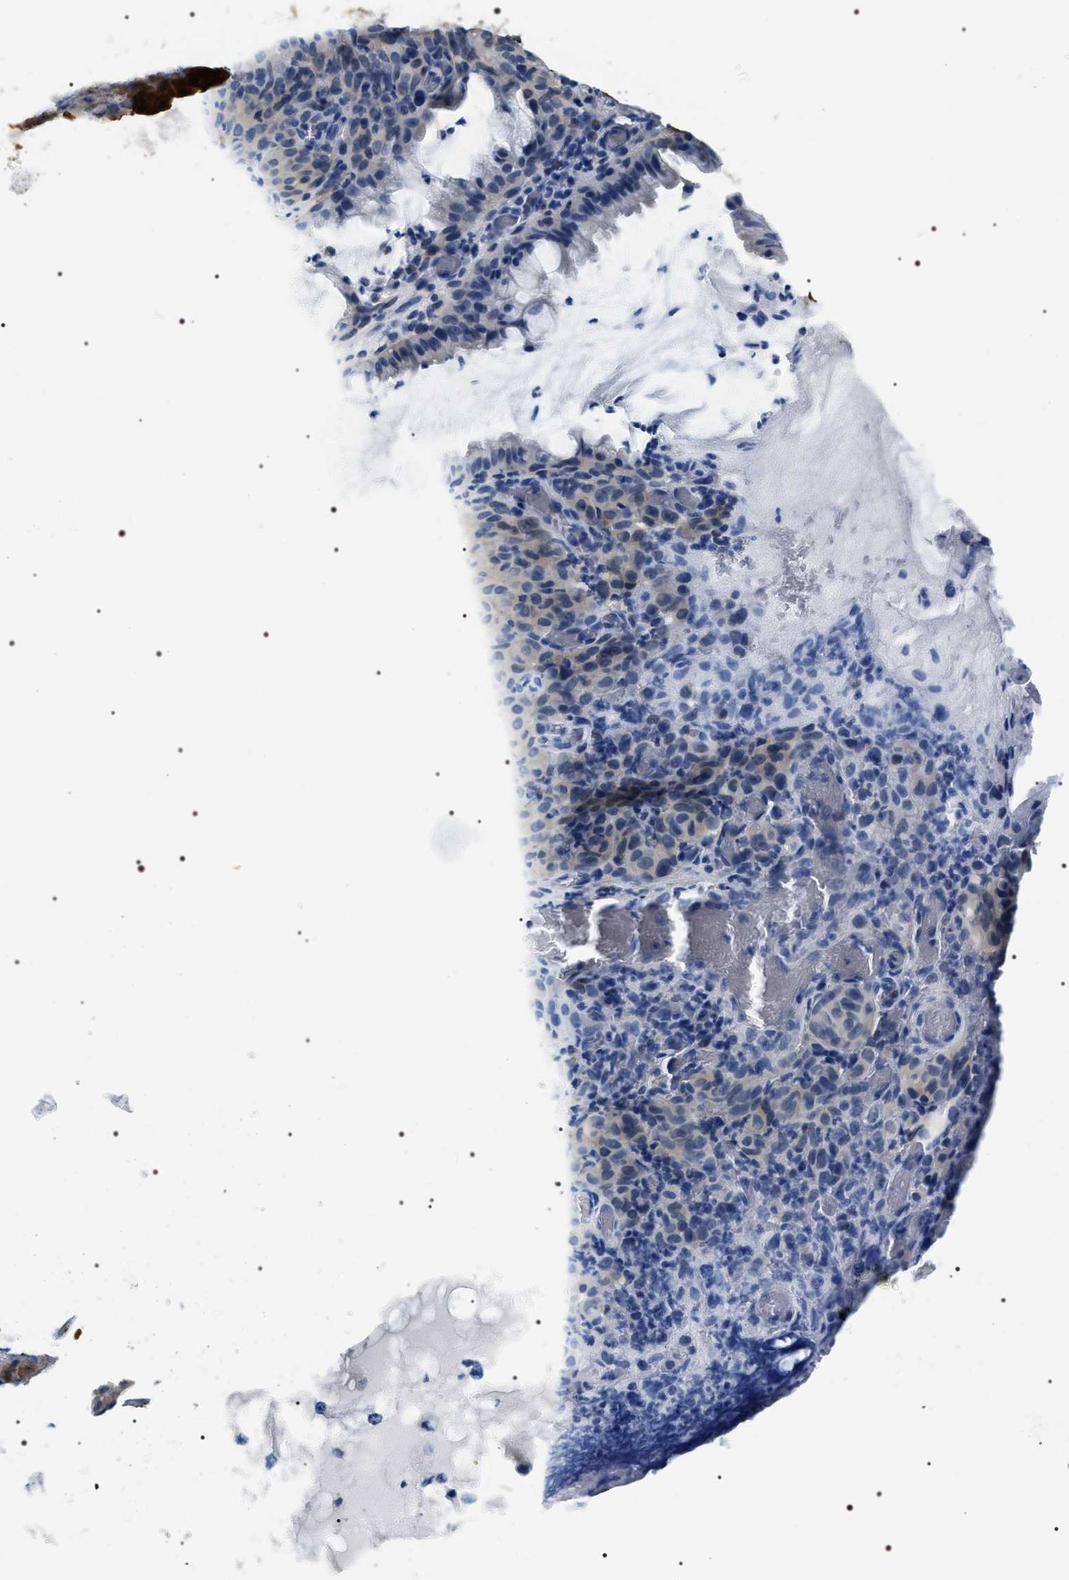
{"staining": {"intensity": "negative", "quantity": "none", "location": "none"}, "tissue": "melanoma", "cell_type": "Tumor cells", "image_type": "cancer", "snomed": [{"axis": "morphology", "description": "Malignant melanoma, NOS"}, {"axis": "topography", "description": "Rectum"}], "caption": "A high-resolution image shows IHC staining of malignant melanoma, which displays no significant positivity in tumor cells.", "gene": "ADH4", "patient": {"sex": "female", "age": 81}}